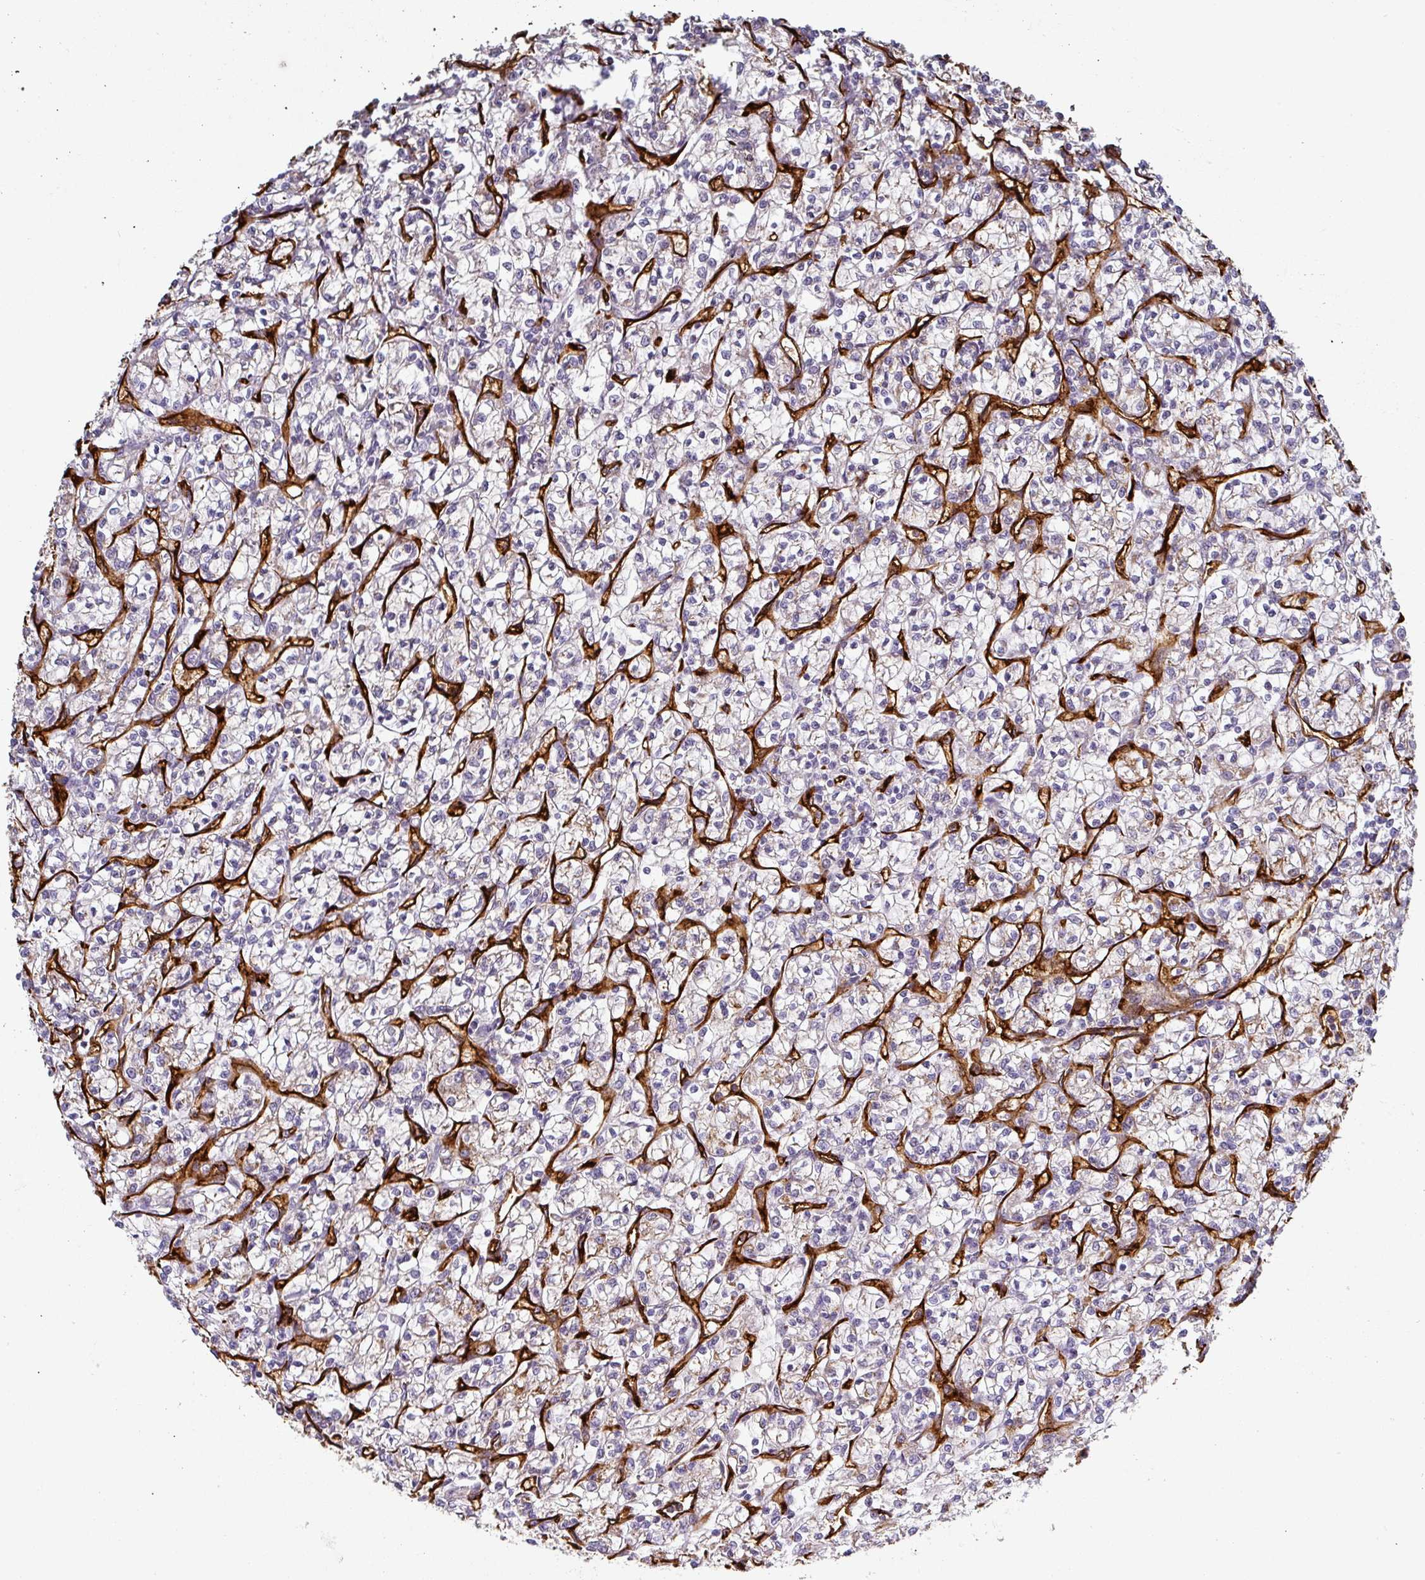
{"staining": {"intensity": "moderate", "quantity": "<25%", "location": "cytoplasmic/membranous"}, "tissue": "renal cancer", "cell_type": "Tumor cells", "image_type": "cancer", "snomed": [{"axis": "morphology", "description": "Adenocarcinoma, NOS"}, {"axis": "topography", "description": "Kidney"}], "caption": "Immunohistochemical staining of human renal adenocarcinoma displays low levels of moderate cytoplasmic/membranous positivity in about <25% of tumor cells.", "gene": "PRODH2", "patient": {"sex": "female", "age": 59}}